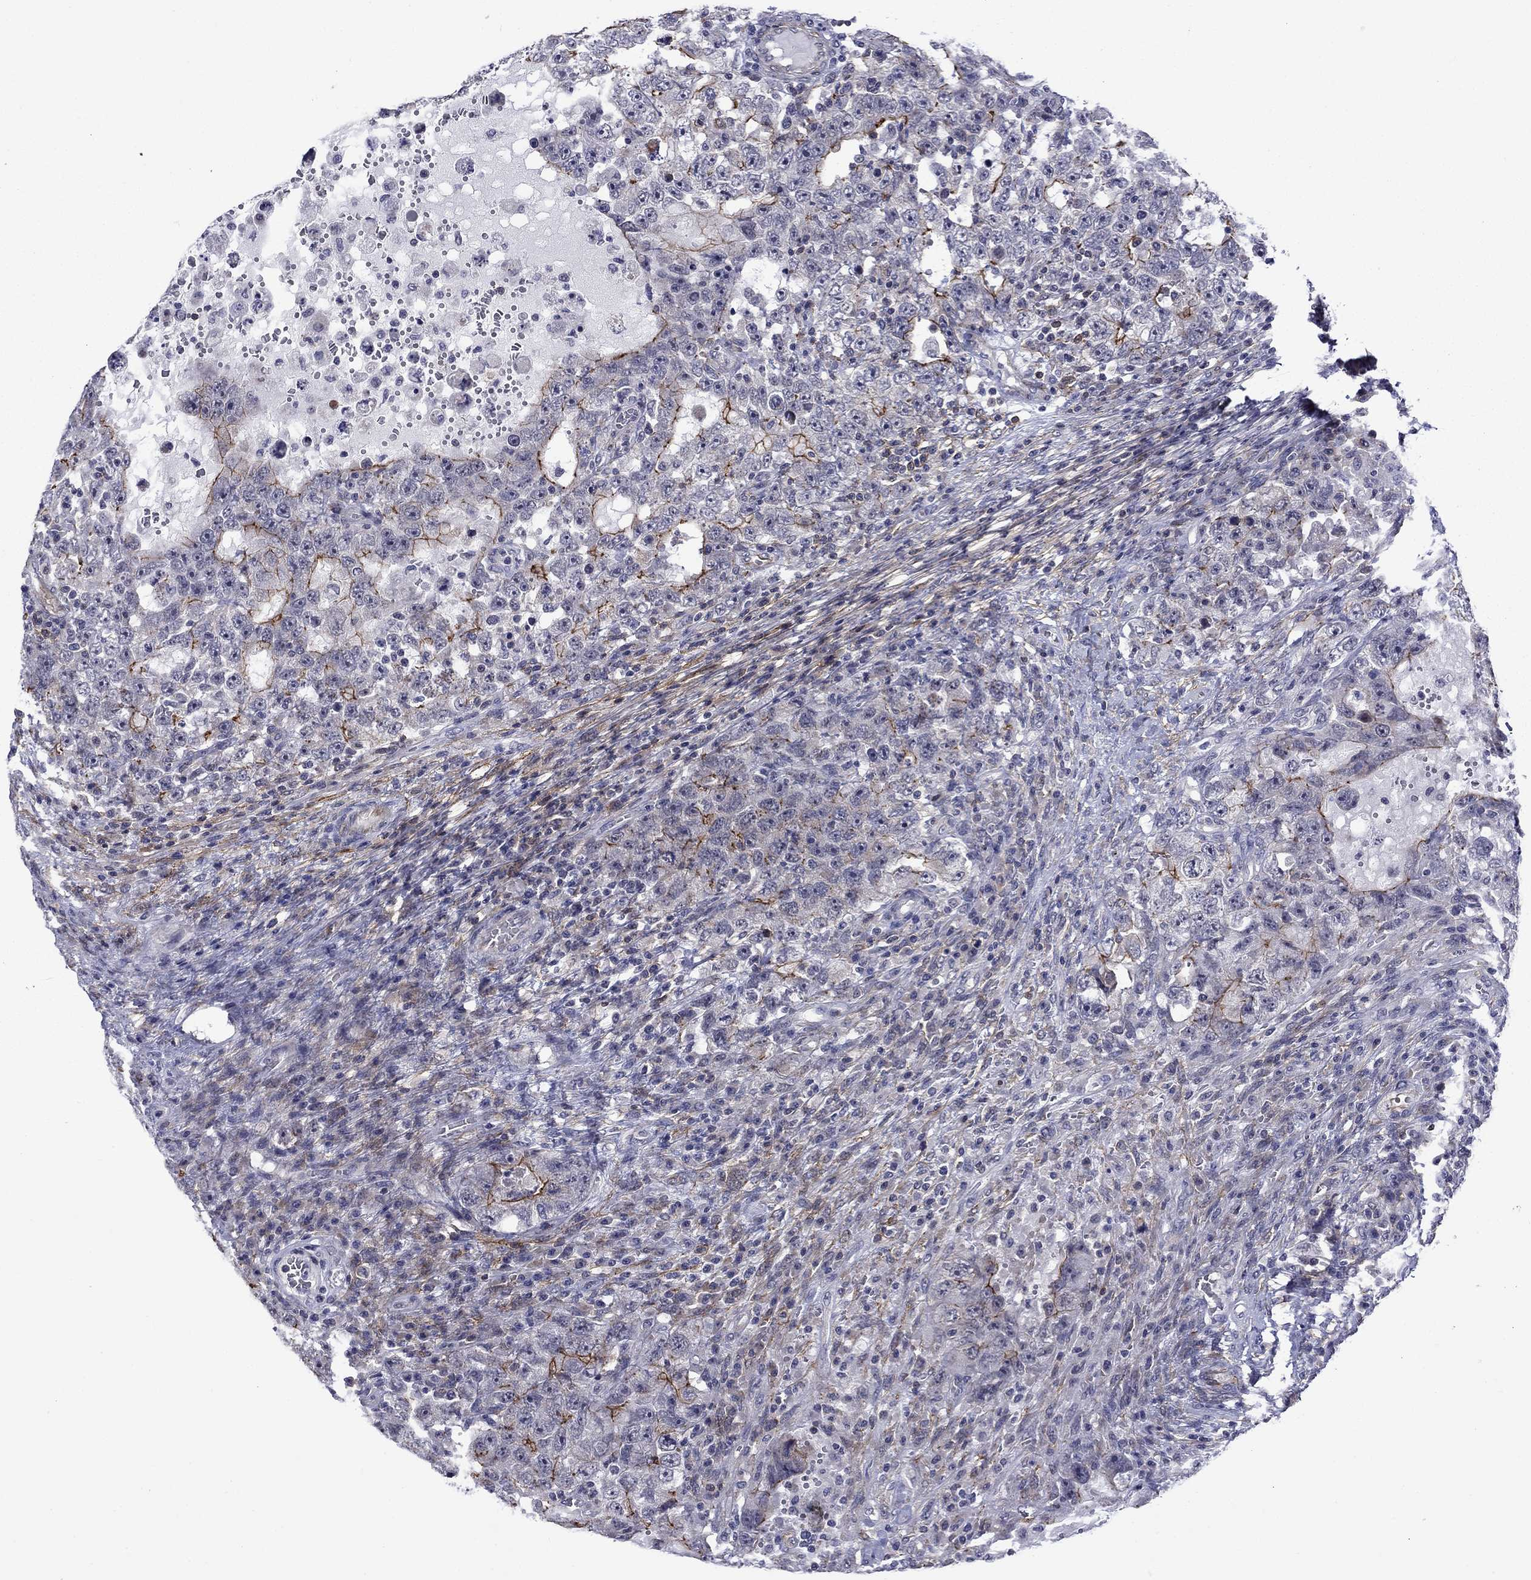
{"staining": {"intensity": "strong", "quantity": "<25%", "location": "cytoplasmic/membranous"}, "tissue": "testis cancer", "cell_type": "Tumor cells", "image_type": "cancer", "snomed": [{"axis": "morphology", "description": "Carcinoma, Embryonal, NOS"}, {"axis": "topography", "description": "Testis"}], "caption": "Protein analysis of testis cancer tissue demonstrates strong cytoplasmic/membranous positivity in approximately <25% of tumor cells. The staining is performed using DAB (3,3'-diaminobenzidine) brown chromogen to label protein expression. The nuclei are counter-stained blue using hematoxylin.", "gene": "LMO7", "patient": {"sex": "male", "age": 26}}